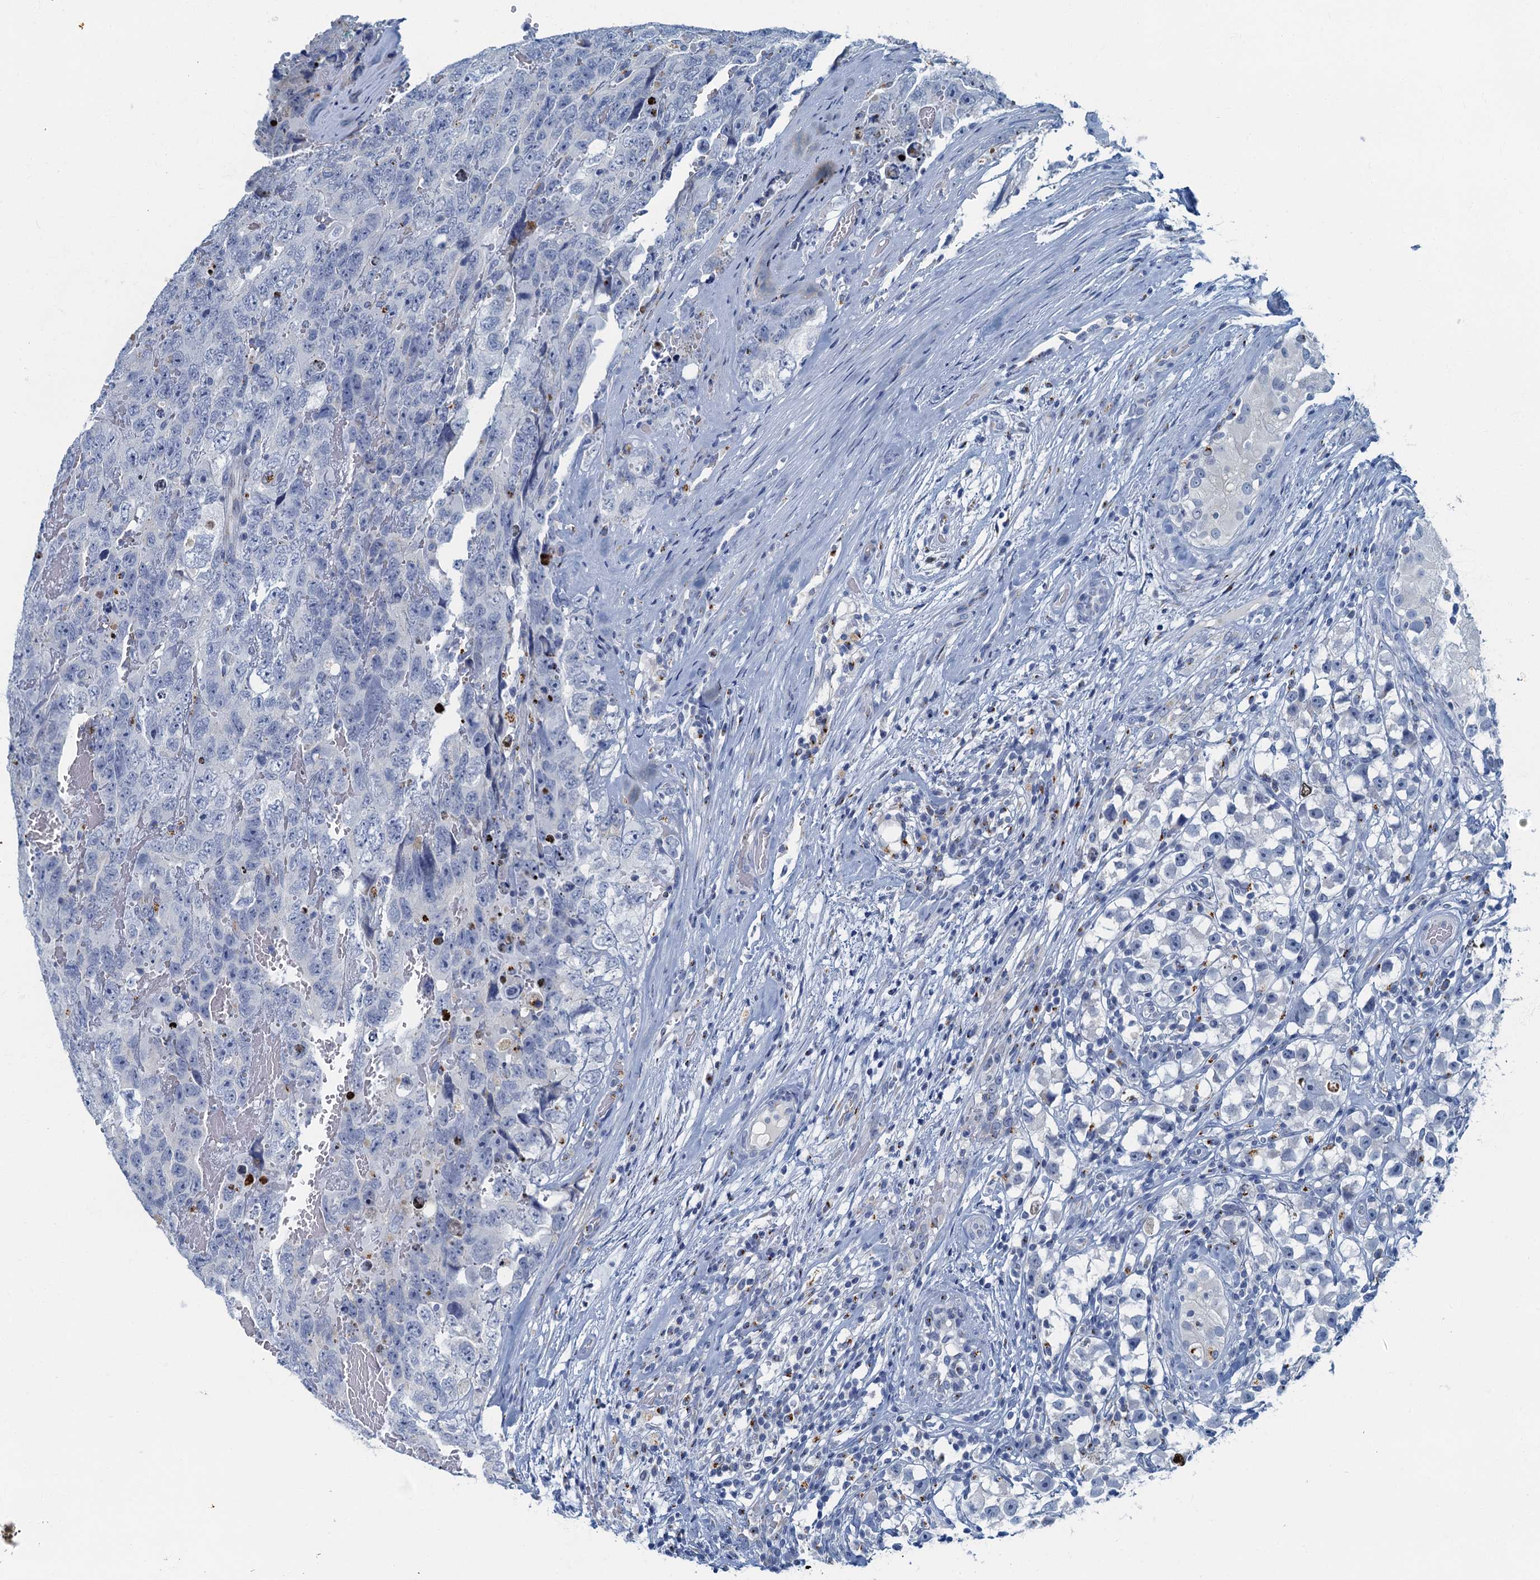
{"staining": {"intensity": "negative", "quantity": "none", "location": "none"}, "tissue": "testis cancer", "cell_type": "Tumor cells", "image_type": "cancer", "snomed": [{"axis": "morphology", "description": "Carcinoma, Embryonal, NOS"}, {"axis": "topography", "description": "Testis"}], "caption": "IHC of testis cancer (embryonal carcinoma) displays no positivity in tumor cells.", "gene": "LYPD3", "patient": {"sex": "male", "age": 45}}